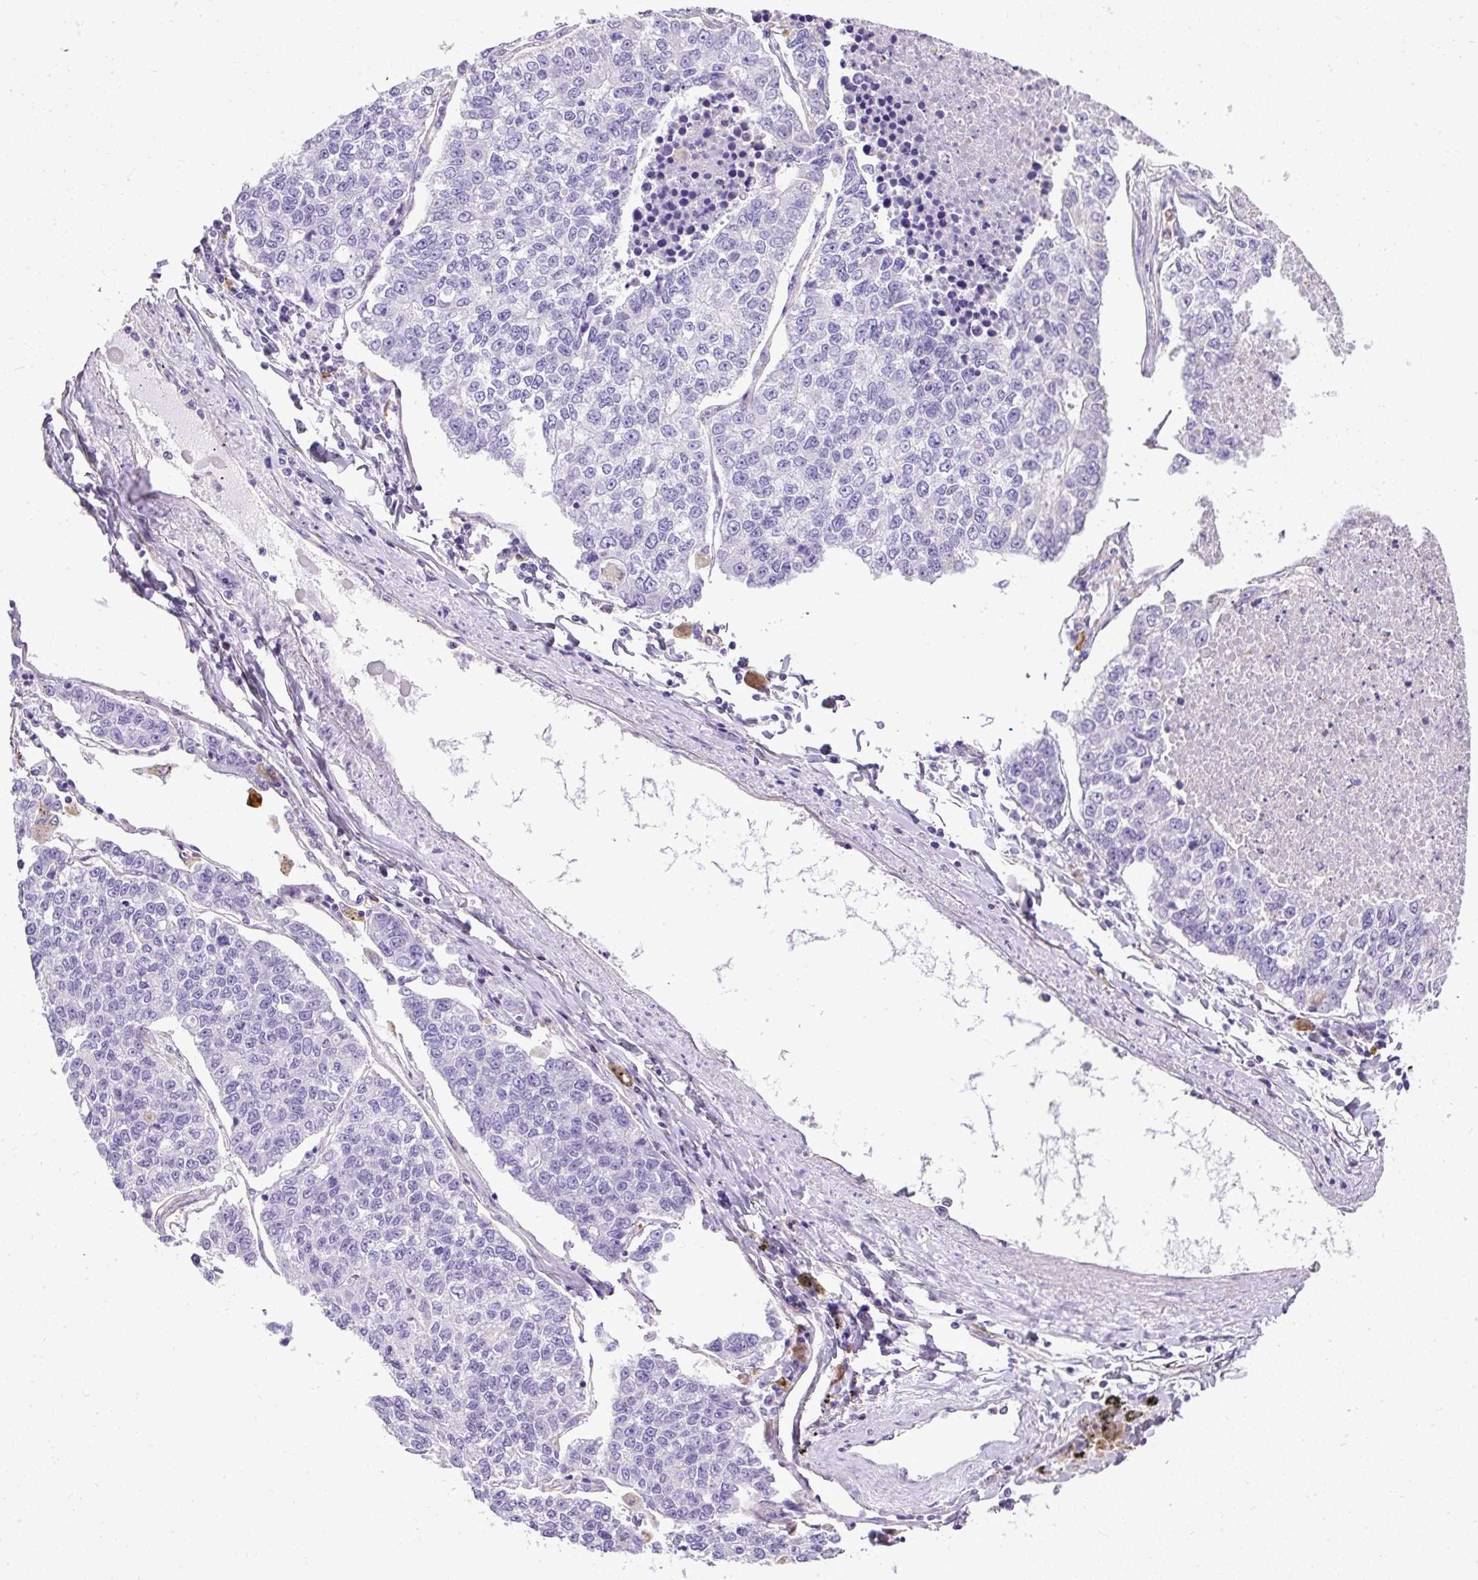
{"staining": {"intensity": "negative", "quantity": "none", "location": "none"}, "tissue": "lung cancer", "cell_type": "Tumor cells", "image_type": "cancer", "snomed": [{"axis": "morphology", "description": "Adenocarcinoma, NOS"}, {"axis": "topography", "description": "Lung"}], "caption": "There is no significant expression in tumor cells of lung adenocarcinoma.", "gene": "PLS1", "patient": {"sex": "male", "age": 49}}